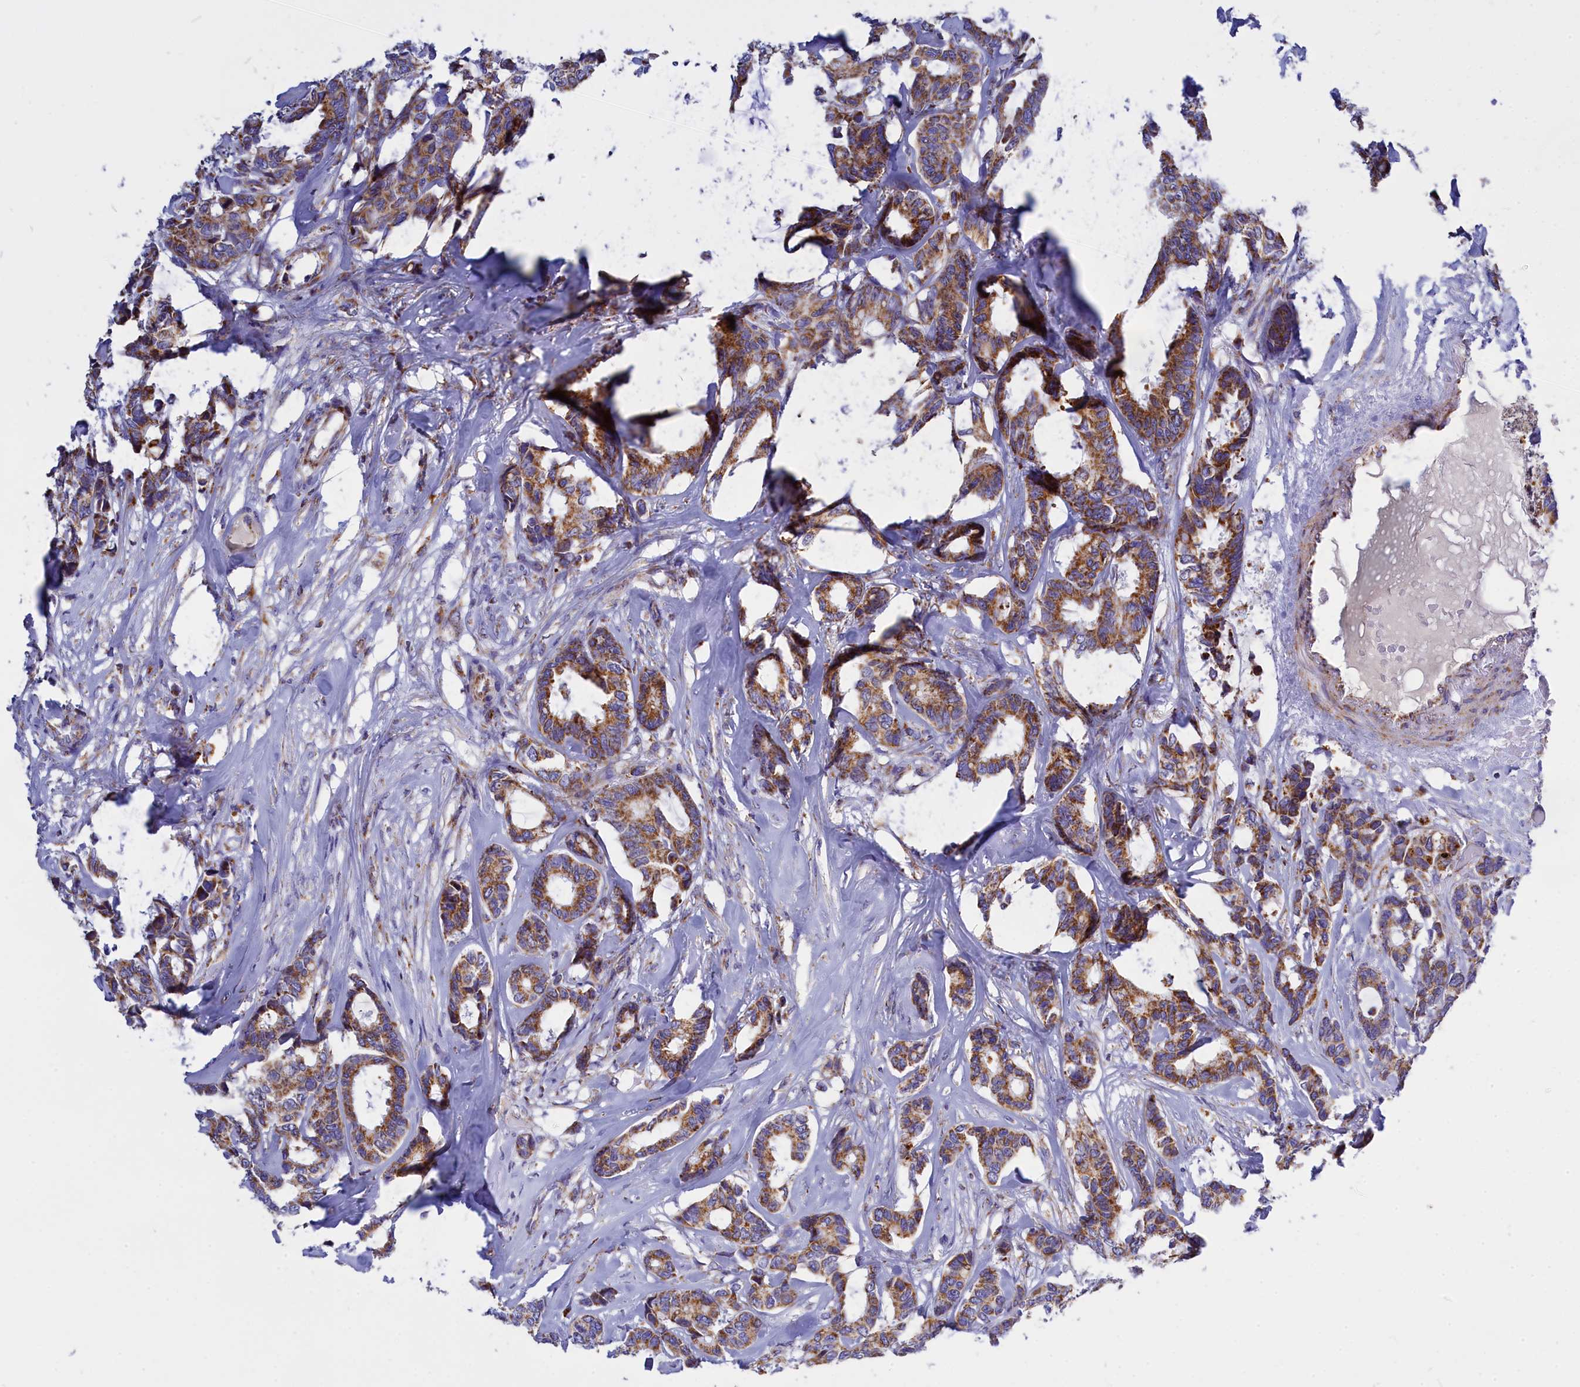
{"staining": {"intensity": "strong", "quantity": ">75%", "location": "cytoplasmic/membranous"}, "tissue": "breast cancer", "cell_type": "Tumor cells", "image_type": "cancer", "snomed": [{"axis": "morphology", "description": "Duct carcinoma"}, {"axis": "topography", "description": "Breast"}], "caption": "Immunohistochemistry of human breast cancer reveals high levels of strong cytoplasmic/membranous expression in about >75% of tumor cells.", "gene": "VDAC2", "patient": {"sex": "female", "age": 87}}